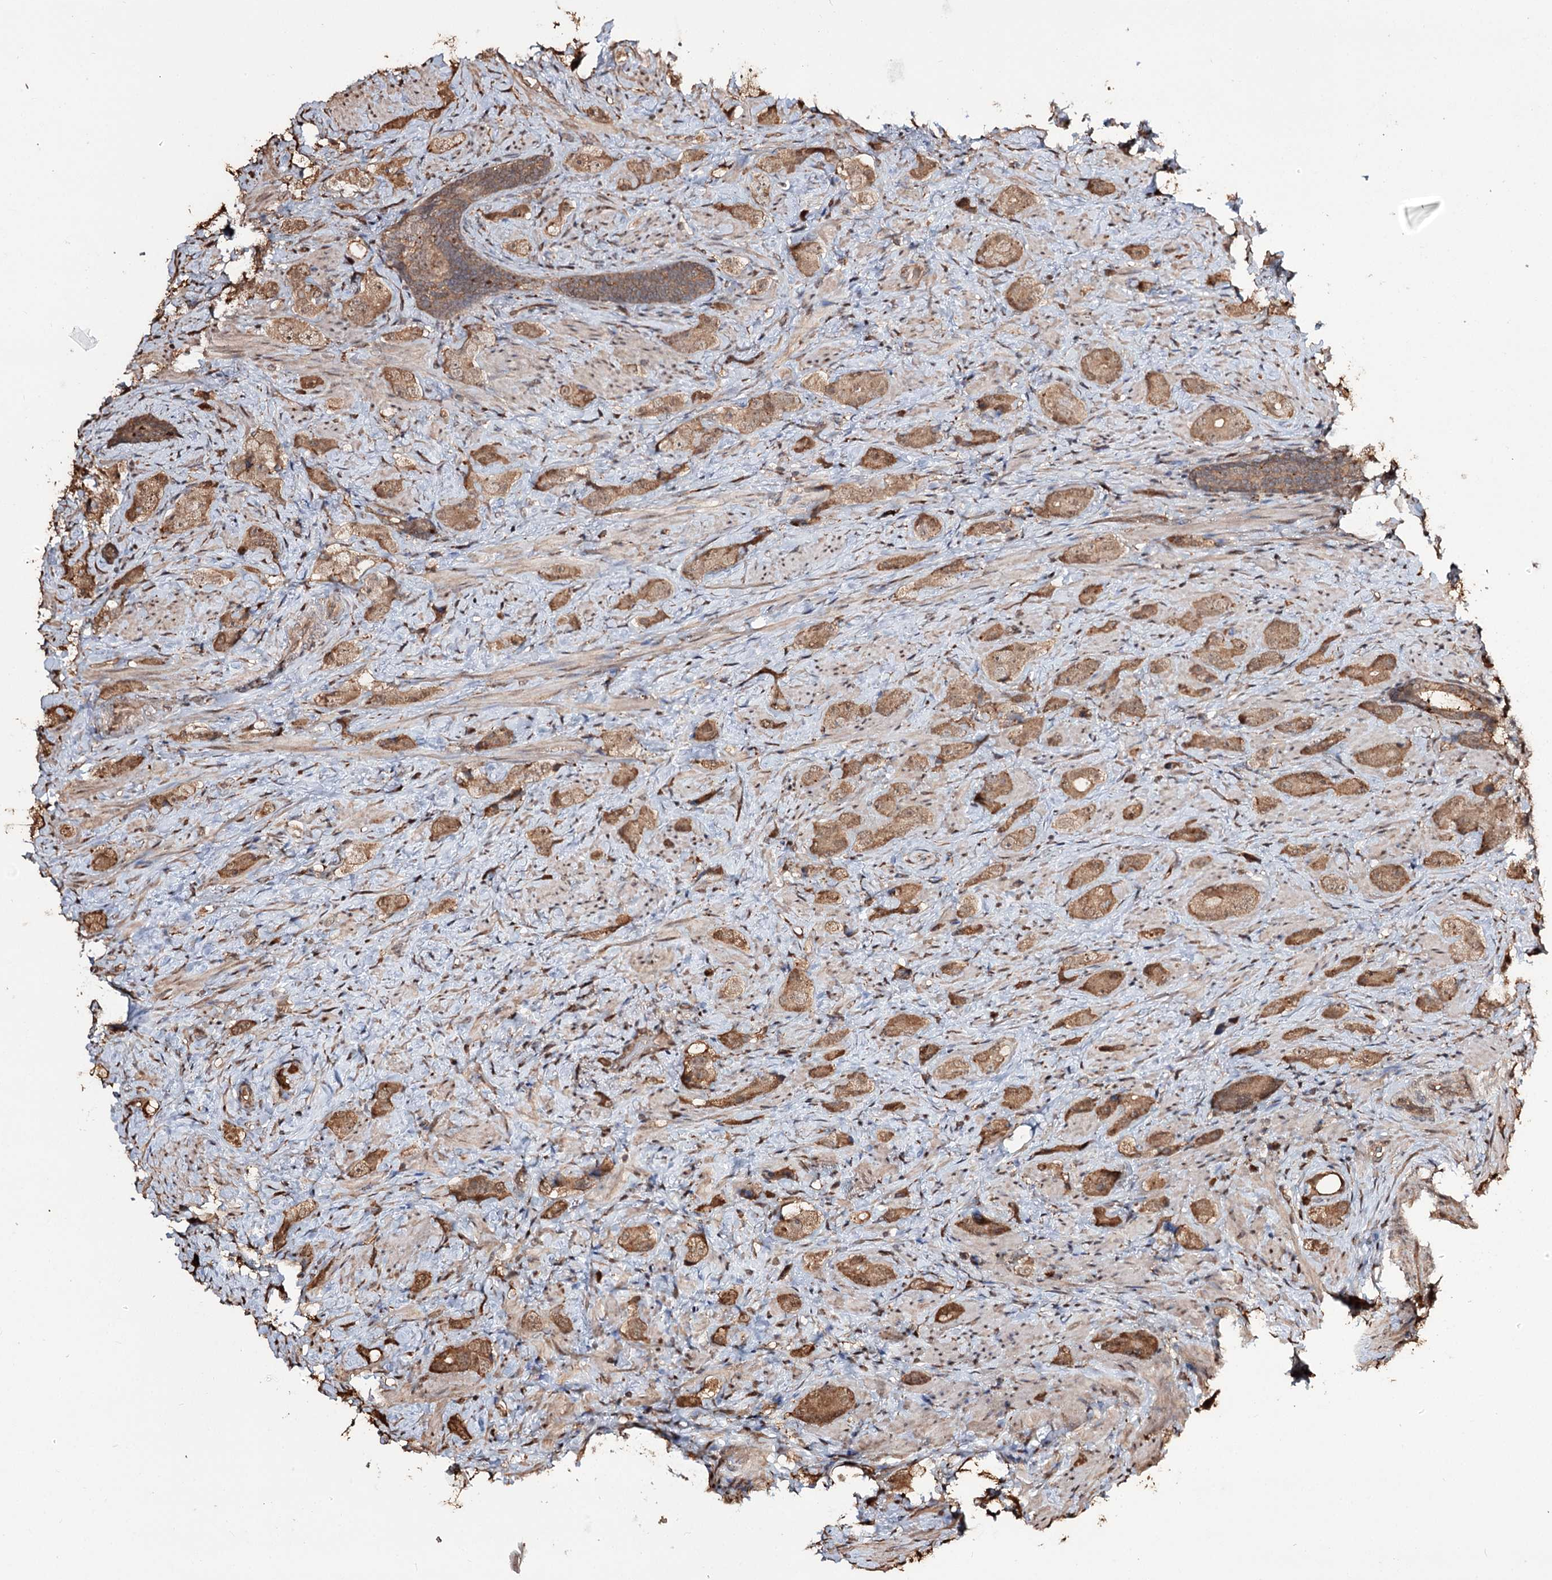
{"staining": {"intensity": "moderate", "quantity": ">75%", "location": "cytoplasmic/membranous"}, "tissue": "prostate cancer", "cell_type": "Tumor cells", "image_type": "cancer", "snomed": [{"axis": "morphology", "description": "Adenocarcinoma, High grade"}, {"axis": "topography", "description": "Prostate"}], "caption": "Immunohistochemical staining of prostate high-grade adenocarcinoma exhibits medium levels of moderate cytoplasmic/membranous expression in about >75% of tumor cells.", "gene": "PLCH1", "patient": {"sex": "male", "age": 63}}